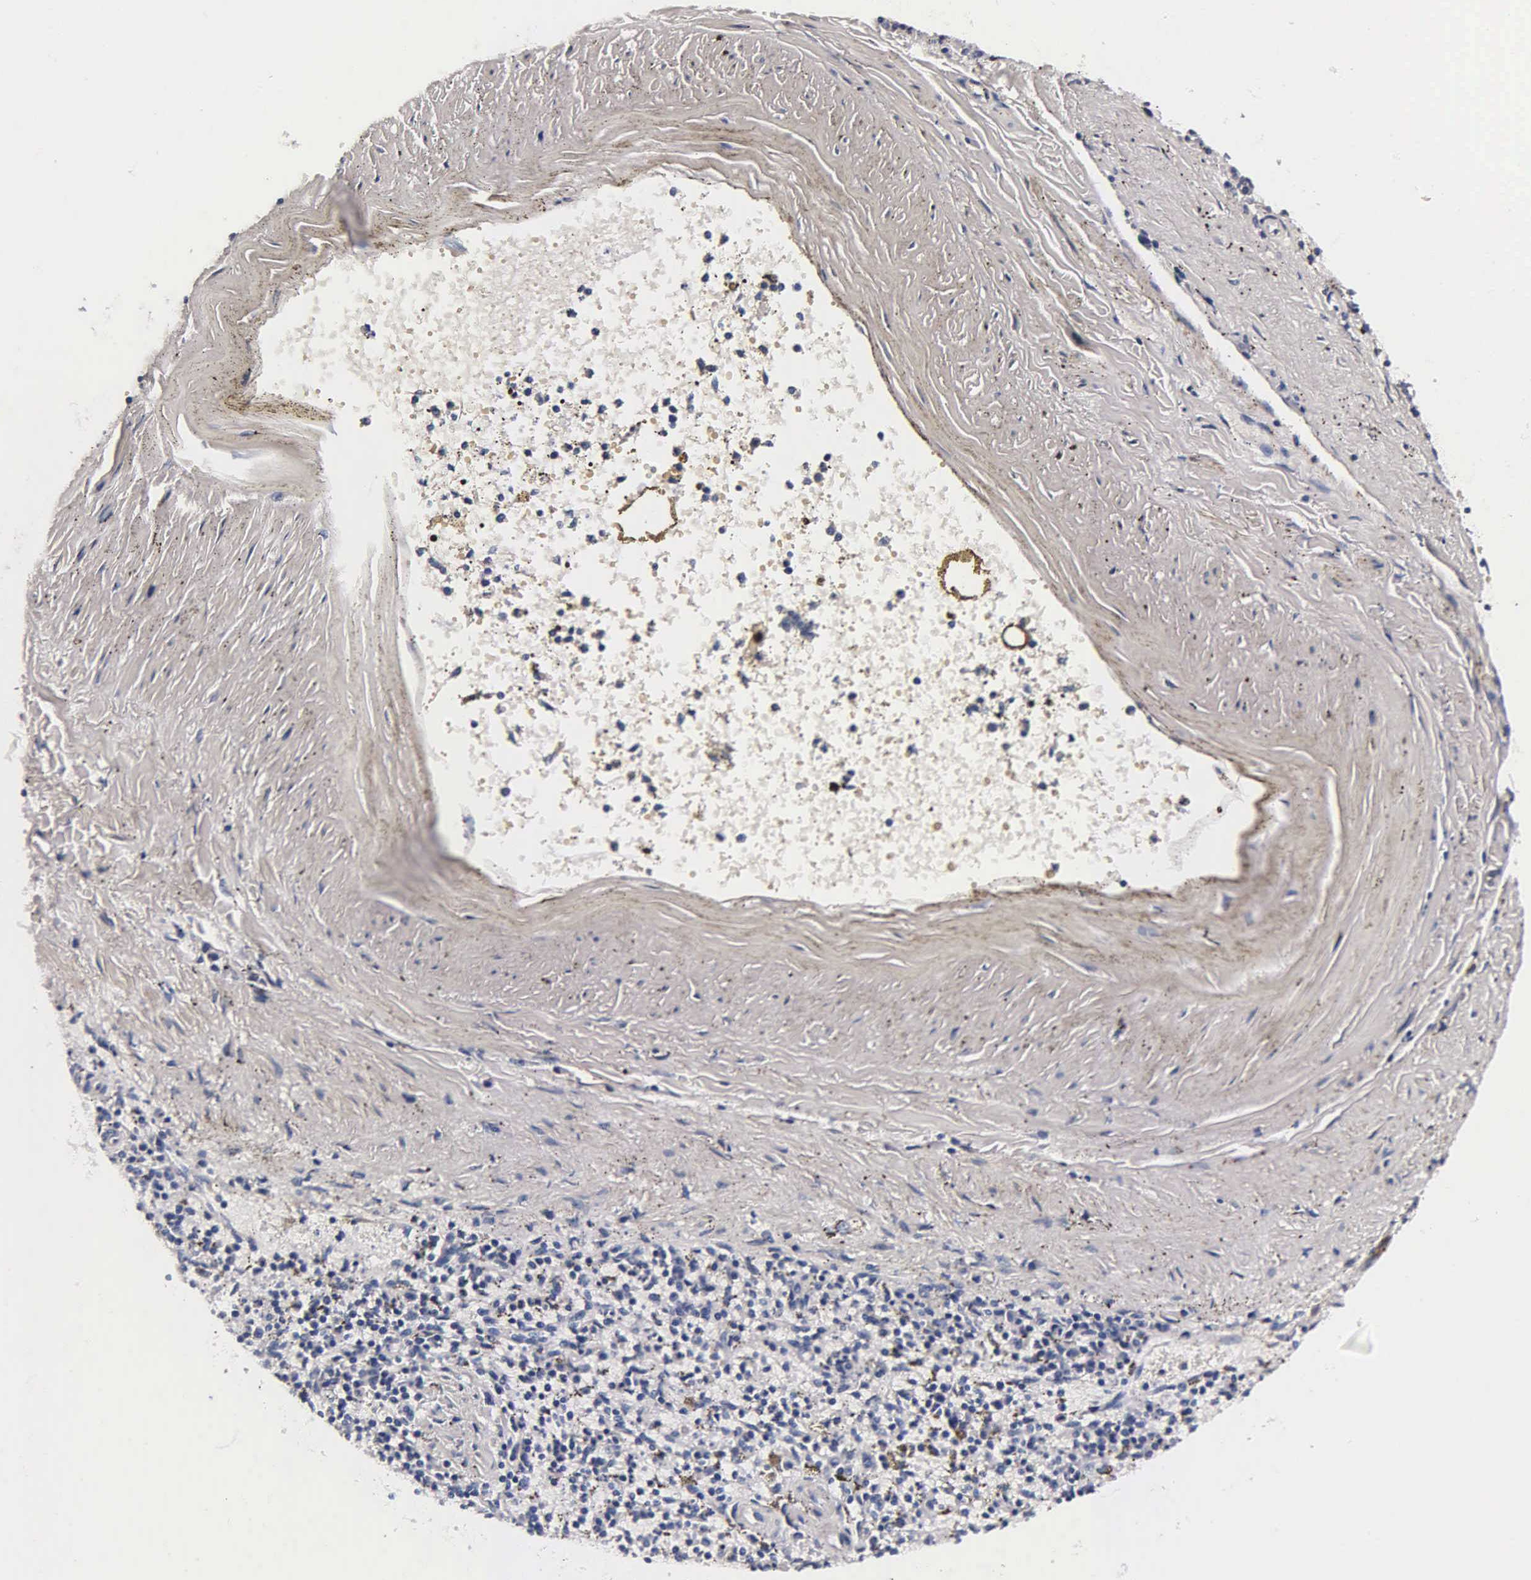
{"staining": {"intensity": "negative", "quantity": "none", "location": "none"}, "tissue": "spleen", "cell_type": "Cells in red pulp", "image_type": "normal", "snomed": [{"axis": "morphology", "description": "Normal tissue, NOS"}, {"axis": "topography", "description": "Spleen"}], "caption": "Spleen stained for a protein using IHC exhibits no staining cells in red pulp.", "gene": "INS", "patient": {"sex": "male", "age": 72}}